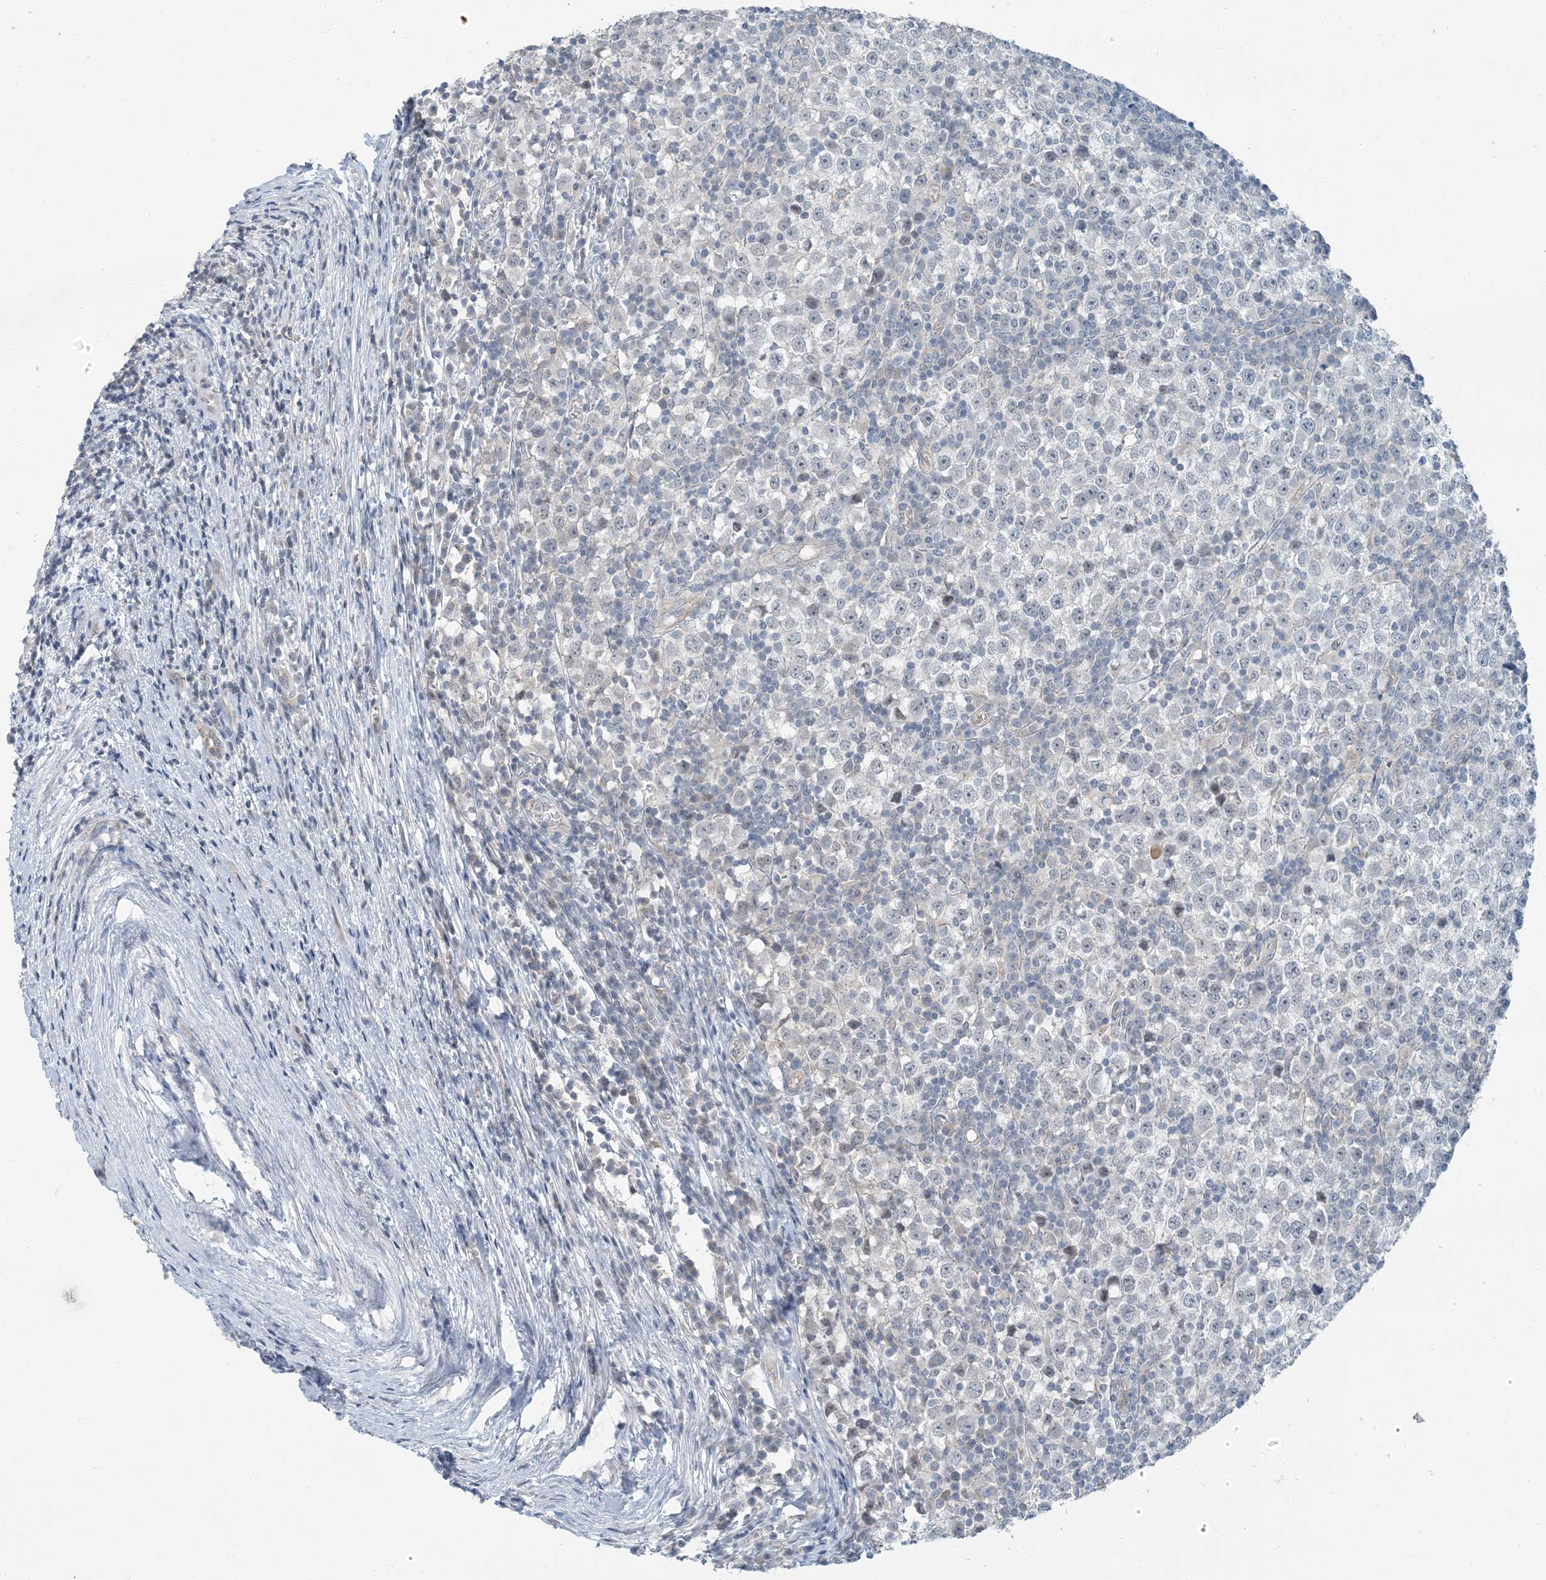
{"staining": {"intensity": "negative", "quantity": "none", "location": "none"}, "tissue": "testis cancer", "cell_type": "Tumor cells", "image_type": "cancer", "snomed": [{"axis": "morphology", "description": "Seminoma, NOS"}, {"axis": "topography", "description": "Testis"}], "caption": "Immunohistochemical staining of human seminoma (testis) shows no significant expression in tumor cells. (Immunohistochemistry, brightfield microscopy, high magnification).", "gene": "EPHA4", "patient": {"sex": "male", "age": 65}}